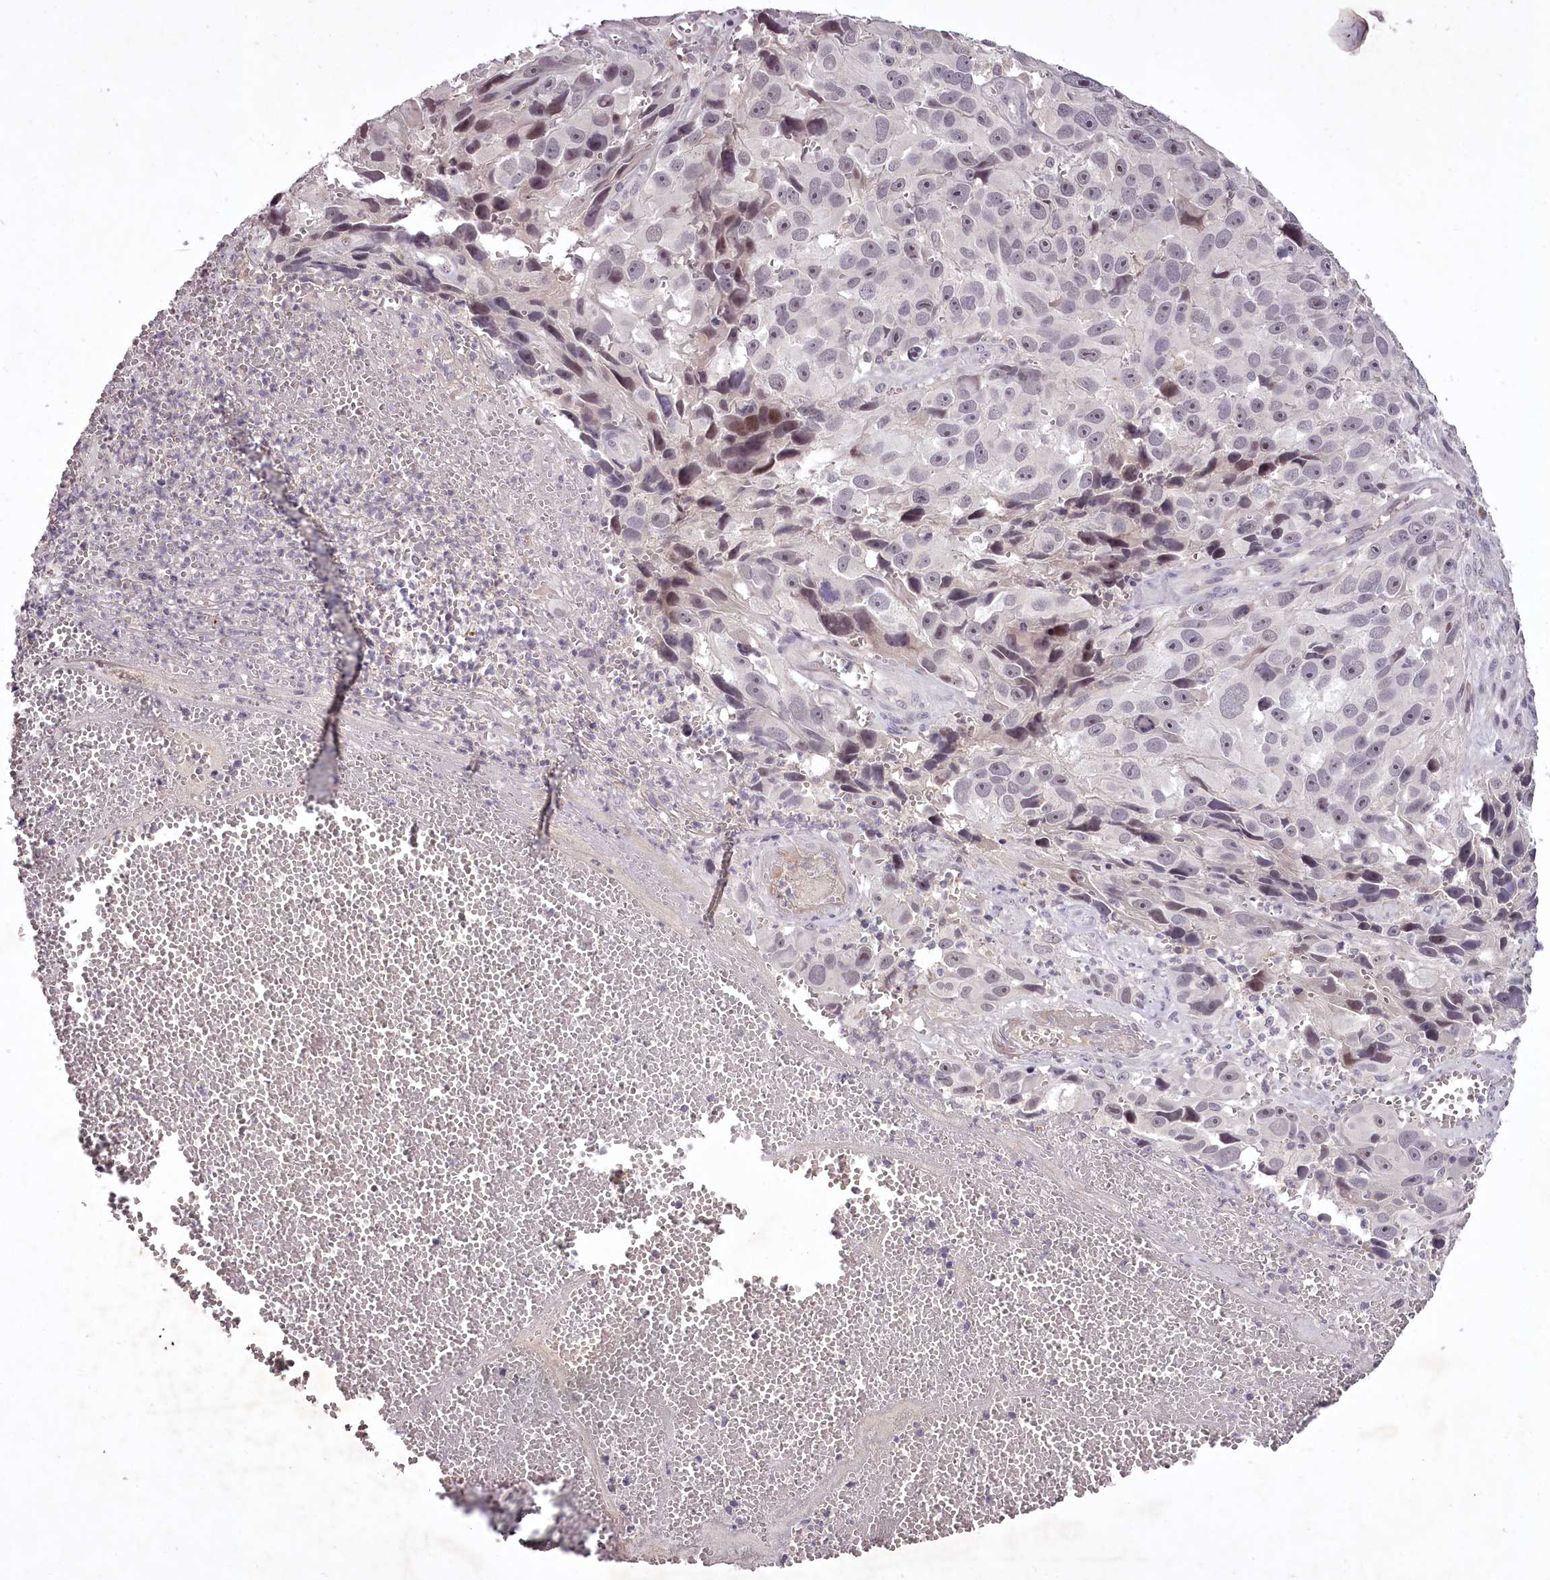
{"staining": {"intensity": "negative", "quantity": "none", "location": "none"}, "tissue": "melanoma", "cell_type": "Tumor cells", "image_type": "cancer", "snomed": [{"axis": "morphology", "description": "Malignant melanoma, NOS"}, {"axis": "topography", "description": "Skin"}], "caption": "Immunohistochemistry micrograph of human melanoma stained for a protein (brown), which reveals no positivity in tumor cells. Nuclei are stained in blue.", "gene": "RBMXL2", "patient": {"sex": "male", "age": 84}}